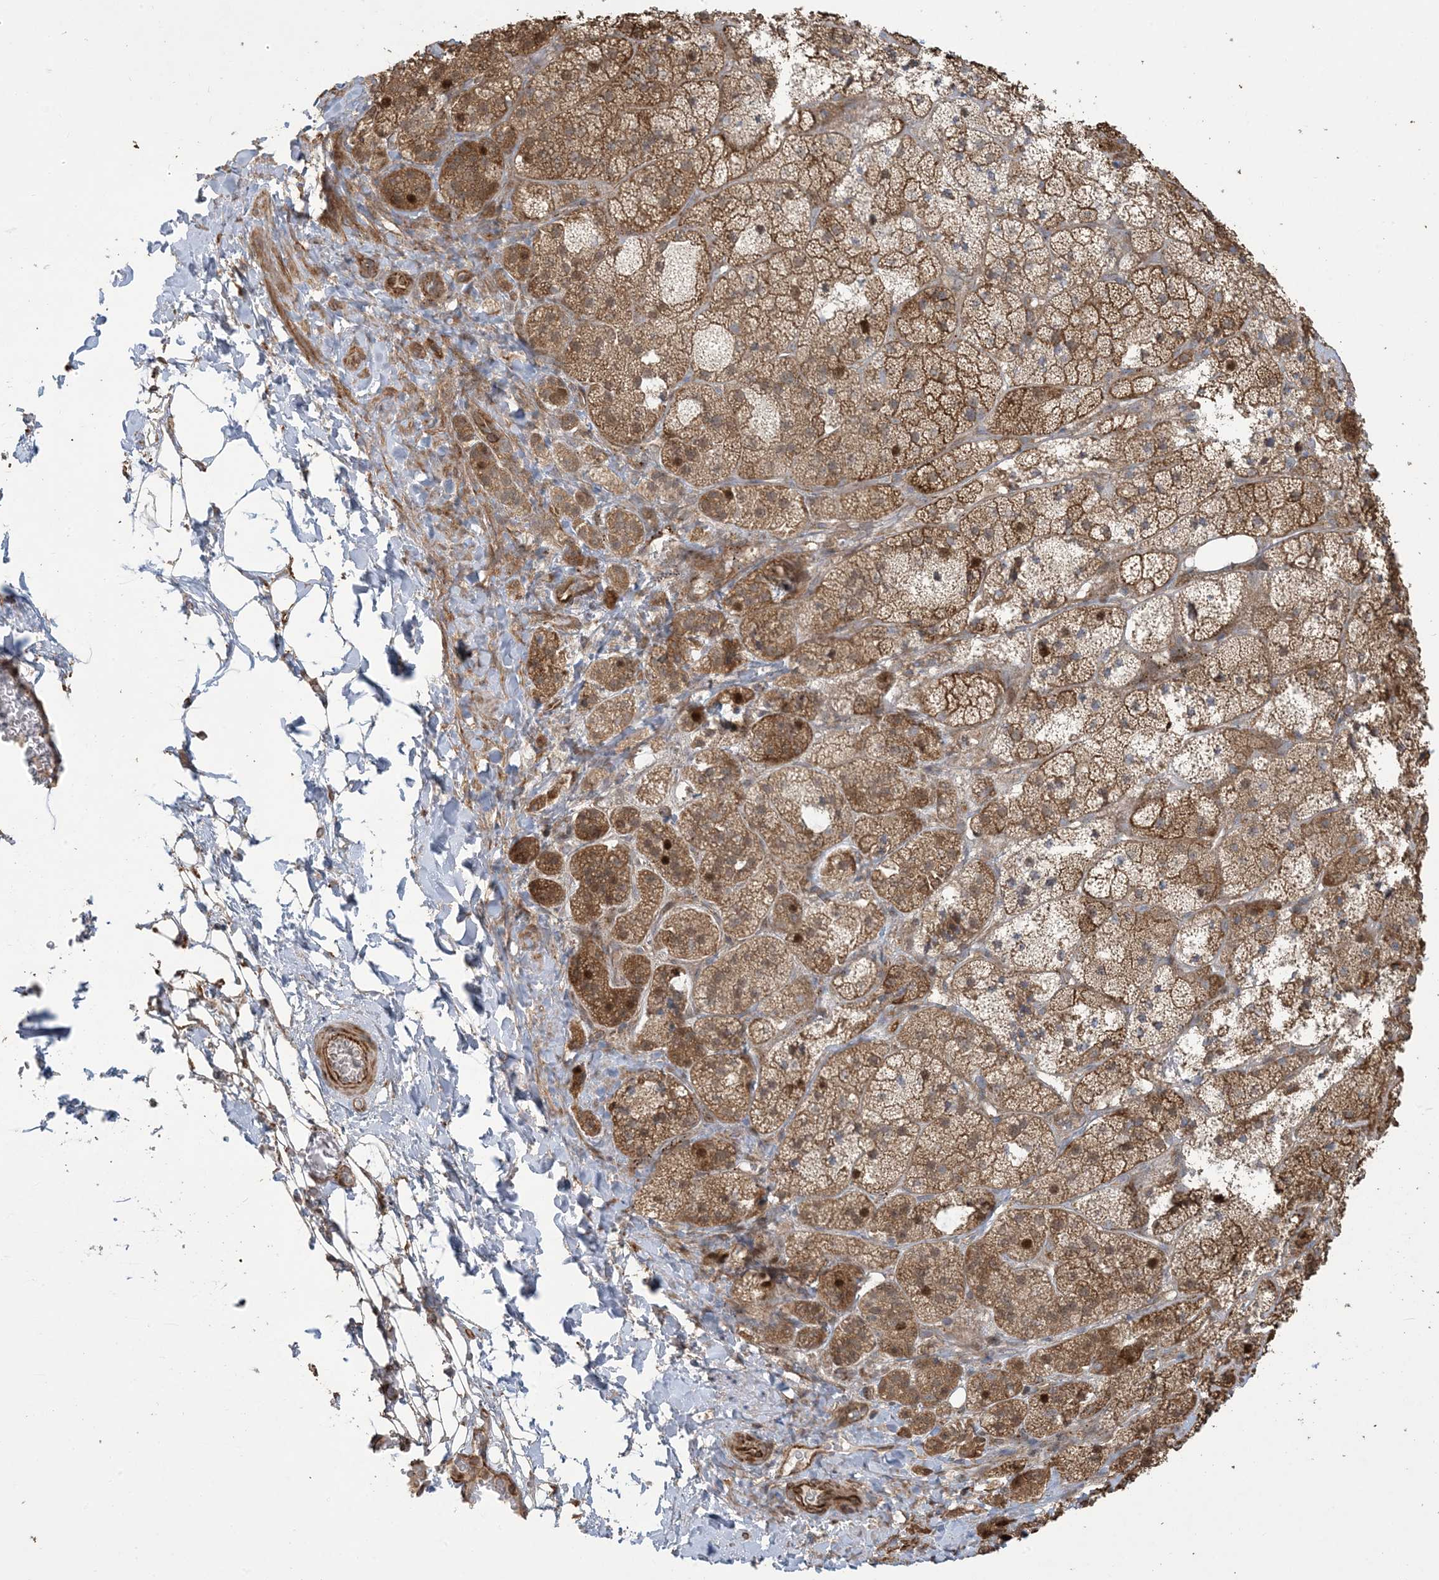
{"staining": {"intensity": "strong", "quantity": "25%-75%", "location": "cytoplasmic/membranous,nuclear"}, "tissue": "adrenal gland", "cell_type": "Glandular cells", "image_type": "normal", "snomed": [{"axis": "morphology", "description": "Normal tissue, NOS"}, {"axis": "topography", "description": "Adrenal gland"}], "caption": "This photomicrograph shows immunohistochemistry staining of benign adrenal gland, with high strong cytoplasmic/membranous,nuclear expression in about 25%-75% of glandular cells.", "gene": "KLHL18", "patient": {"sex": "female", "age": 44}}